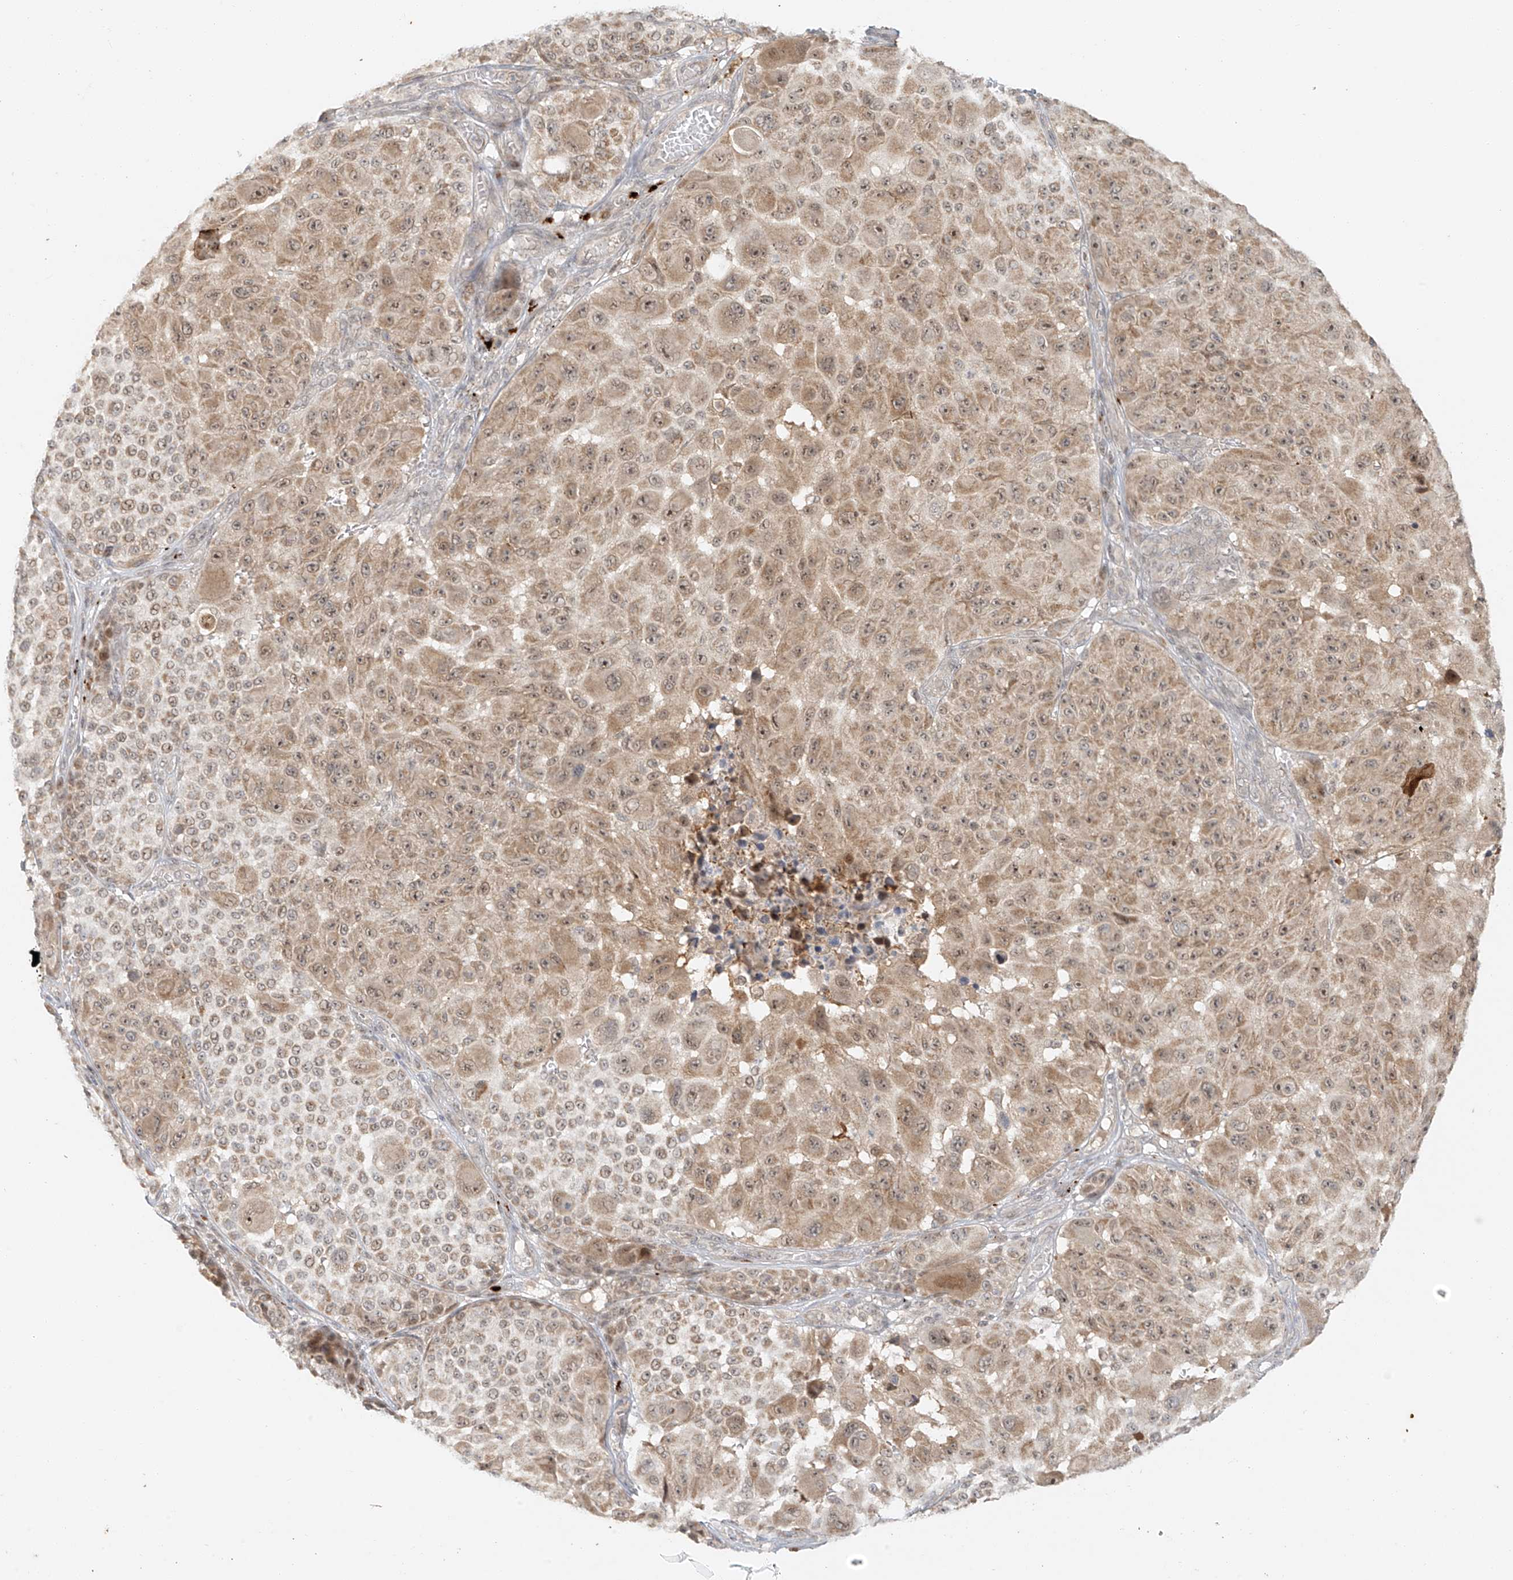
{"staining": {"intensity": "weak", "quantity": ">75%", "location": "cytoplasmic/membranous"}, "tissue": "melanoma", "cell_type": "Tumor cells", "image_type": "cancer", "snomed": [{"axis": "morphology", "description": "Malignant melanoma, NOS"}, {"axis": "topography", "description": "Skin"}], "caption": "Approximately >75% of tumor cells in melanoma exhibit weak cytoplasmic/membranous protein positivity as visualized by brown immunohistochemical staining.", "gene": "MIPEP", "patient": {"sex": "male", "age": 83}}